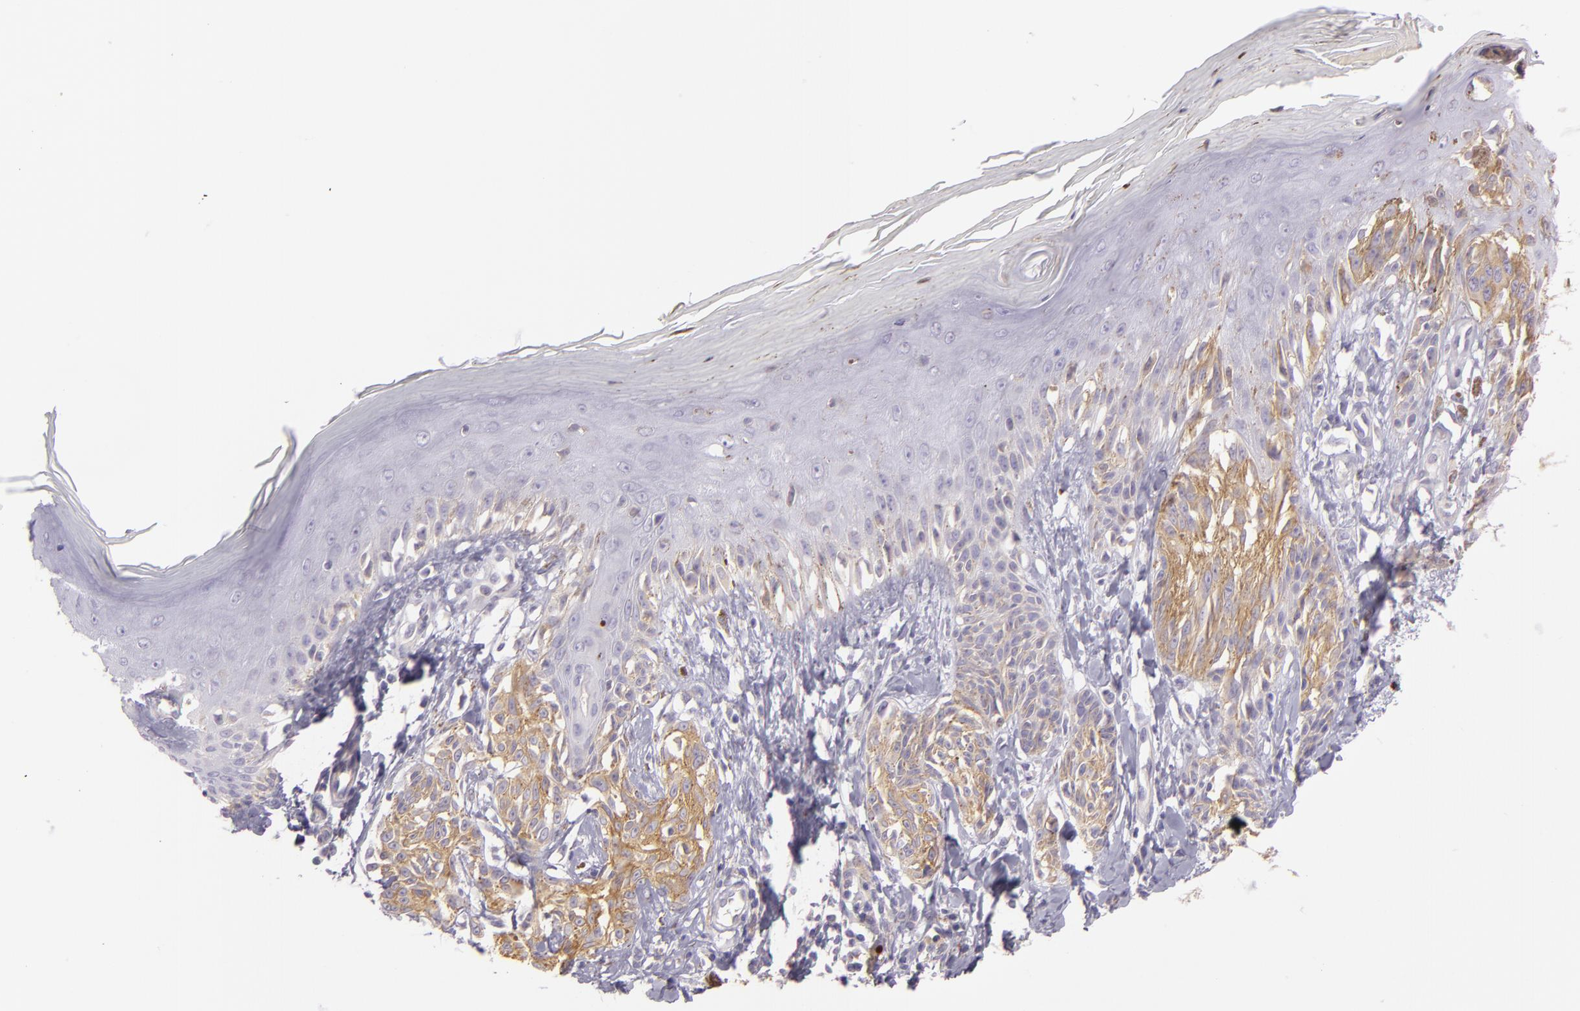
{"staining": {"intensity": "weak", "quantity": ">75%", "location": "cytoplasmic/membranous"}, "tissue": "melanoma", "cell_type": "Tumor cells", "image_type": "cancer", "snomed": [{"axis": "morphology", "description": "Malignant melanoma, NOS"}, {"axis": "topography", "description": "Skin"}], "caption": "Immunohistochemistry (IHC) photomicrograph of human malignant melanoma stained for a protein (brown), which demonstrates low levels of weak cytoplasmic/membranous expression in about >75% of tumor cells.", "gene": "ZC3H7B", "patient": {"sex": "female", "age": 77}}